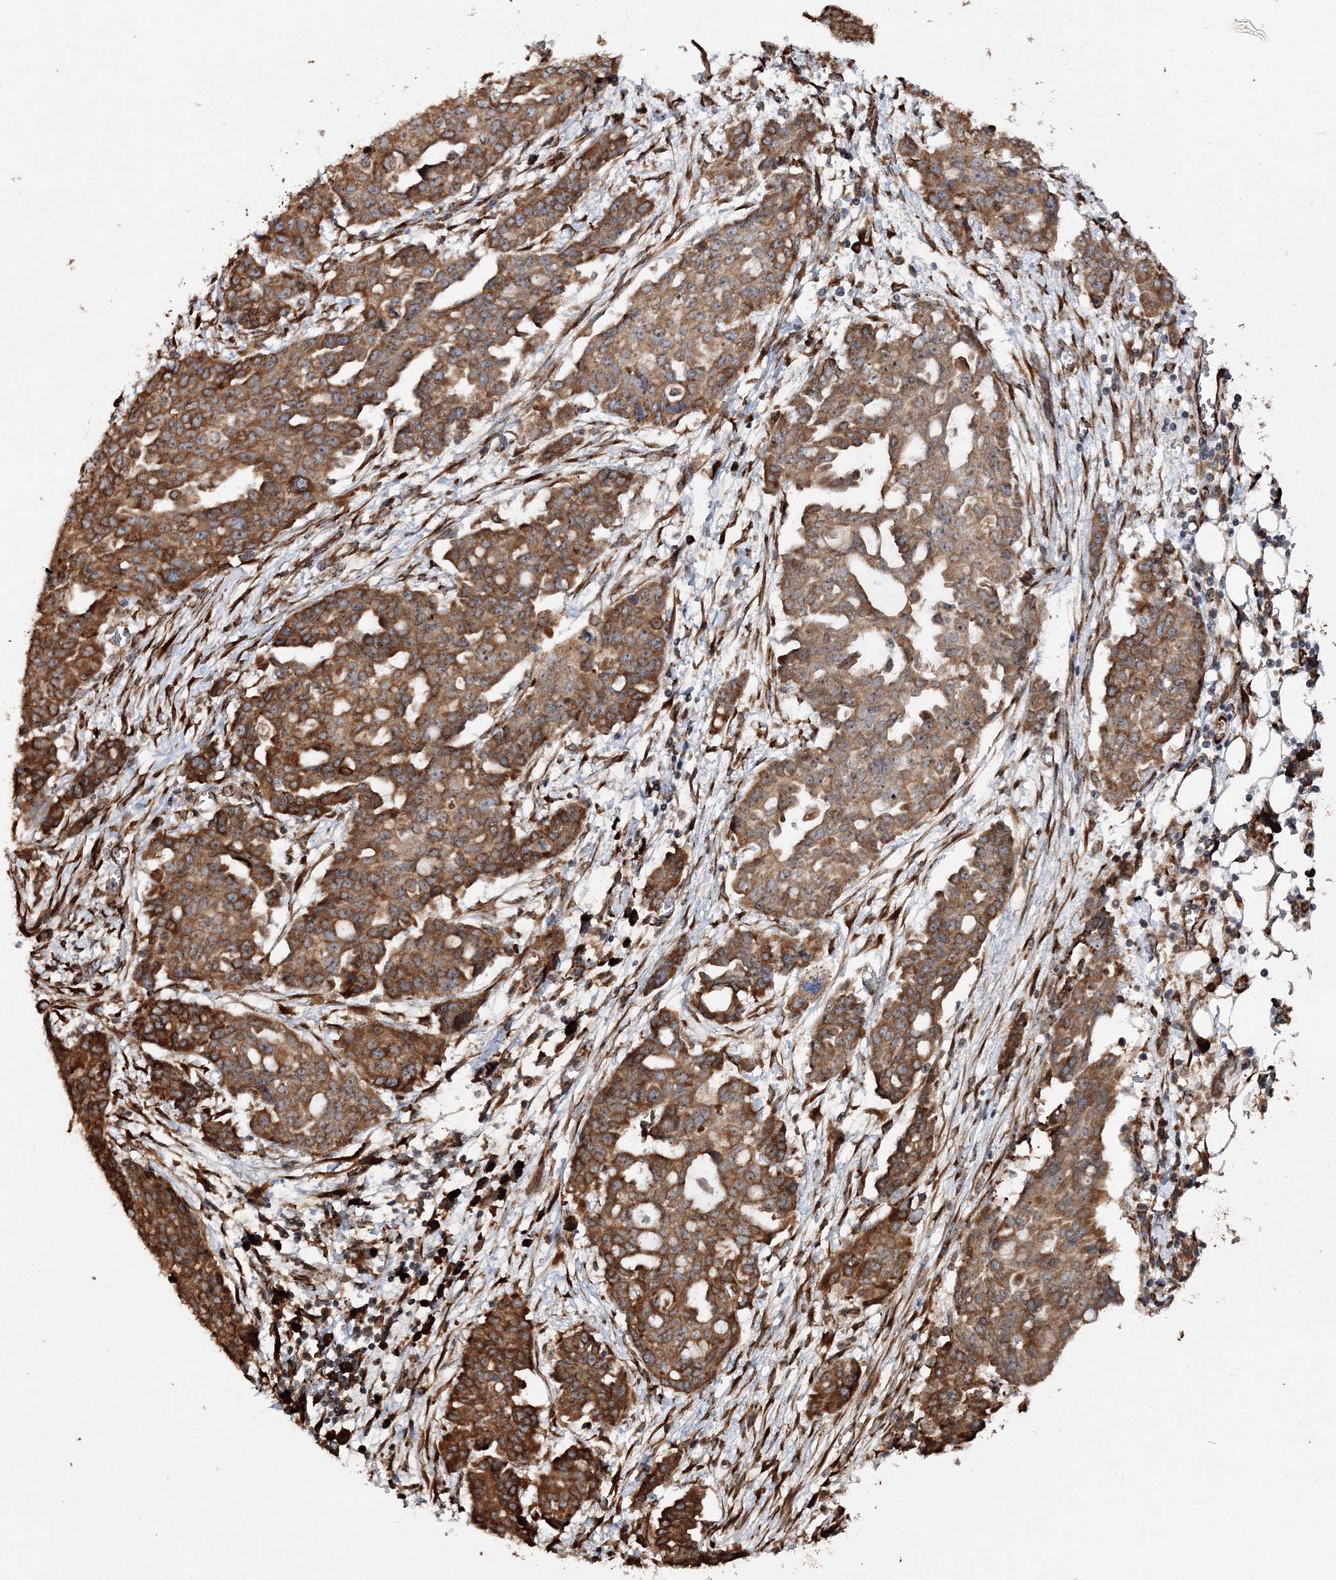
{"staining": {"intensity": "strong", "quantity": ">75%", "location": "cytoplasmic/membranous"}, "tissue": "ovarian cancer", "cell_type": "Tumor cells", "image_type": "cancer", "snomed": [{"axis": "morphology", "description": "Cystadenocarcinoma, serous, NOS"}, {"axis": "topography", "description": "Soft tissue"}, {"axis": "topography", "description": "Ovary"}], "caption": "IHC photomicrograph of neoplastic tissue: ovarian cancer (serous cystadenocarcinoma) stained using IHC shows high levels of strong protein expression localized specifically in the cytoplasmic/membranous of tumor cells, appearing as a cytoplasmic/membranous brown color.", "gene": "SCRN3", "patient": {"sex": "female", "age": 57}}